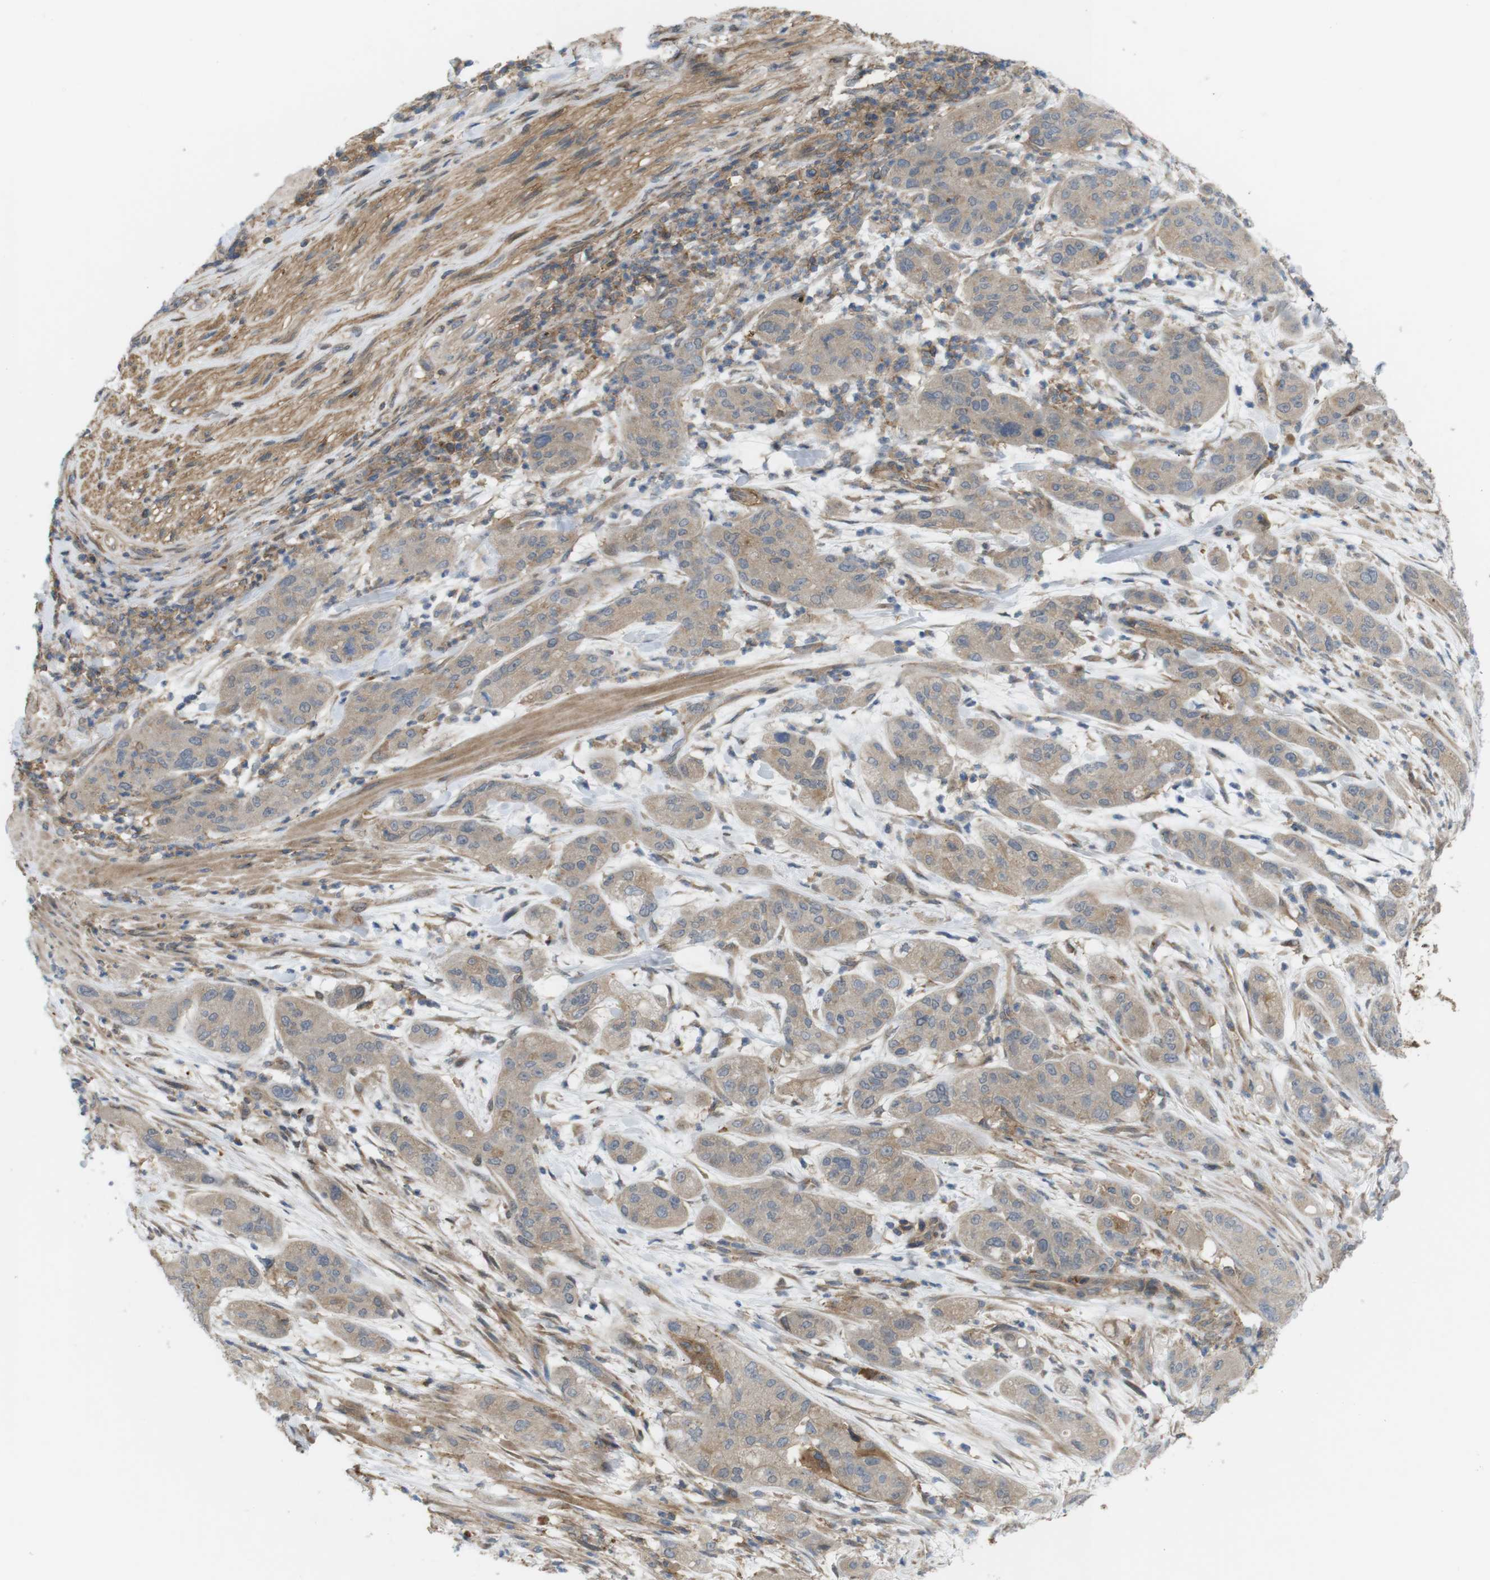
{"staining": {"intensity": "weak", "quantity": ">75%", "location": "cytoplasmic/membranous"}, "tissue": "pancreatic cancer", "cell_type": "Tumor cells", "image_type": "cancer", "snomed": [{"axis": "morphology", "description": "Adenocarcinoma, NOS"}, {"axis": "topography", "description": "Pancreas"}], "caption": "A micrograph showing weak cytoplasmic/membranous positivity in approximately >75% of tumor cells in pancreatic cancer (adenocarcinoma), as visualized by brown immunohistochemical staining.", "gene": "DDAH2", "patient": {"sex": "female", "age": 78}}